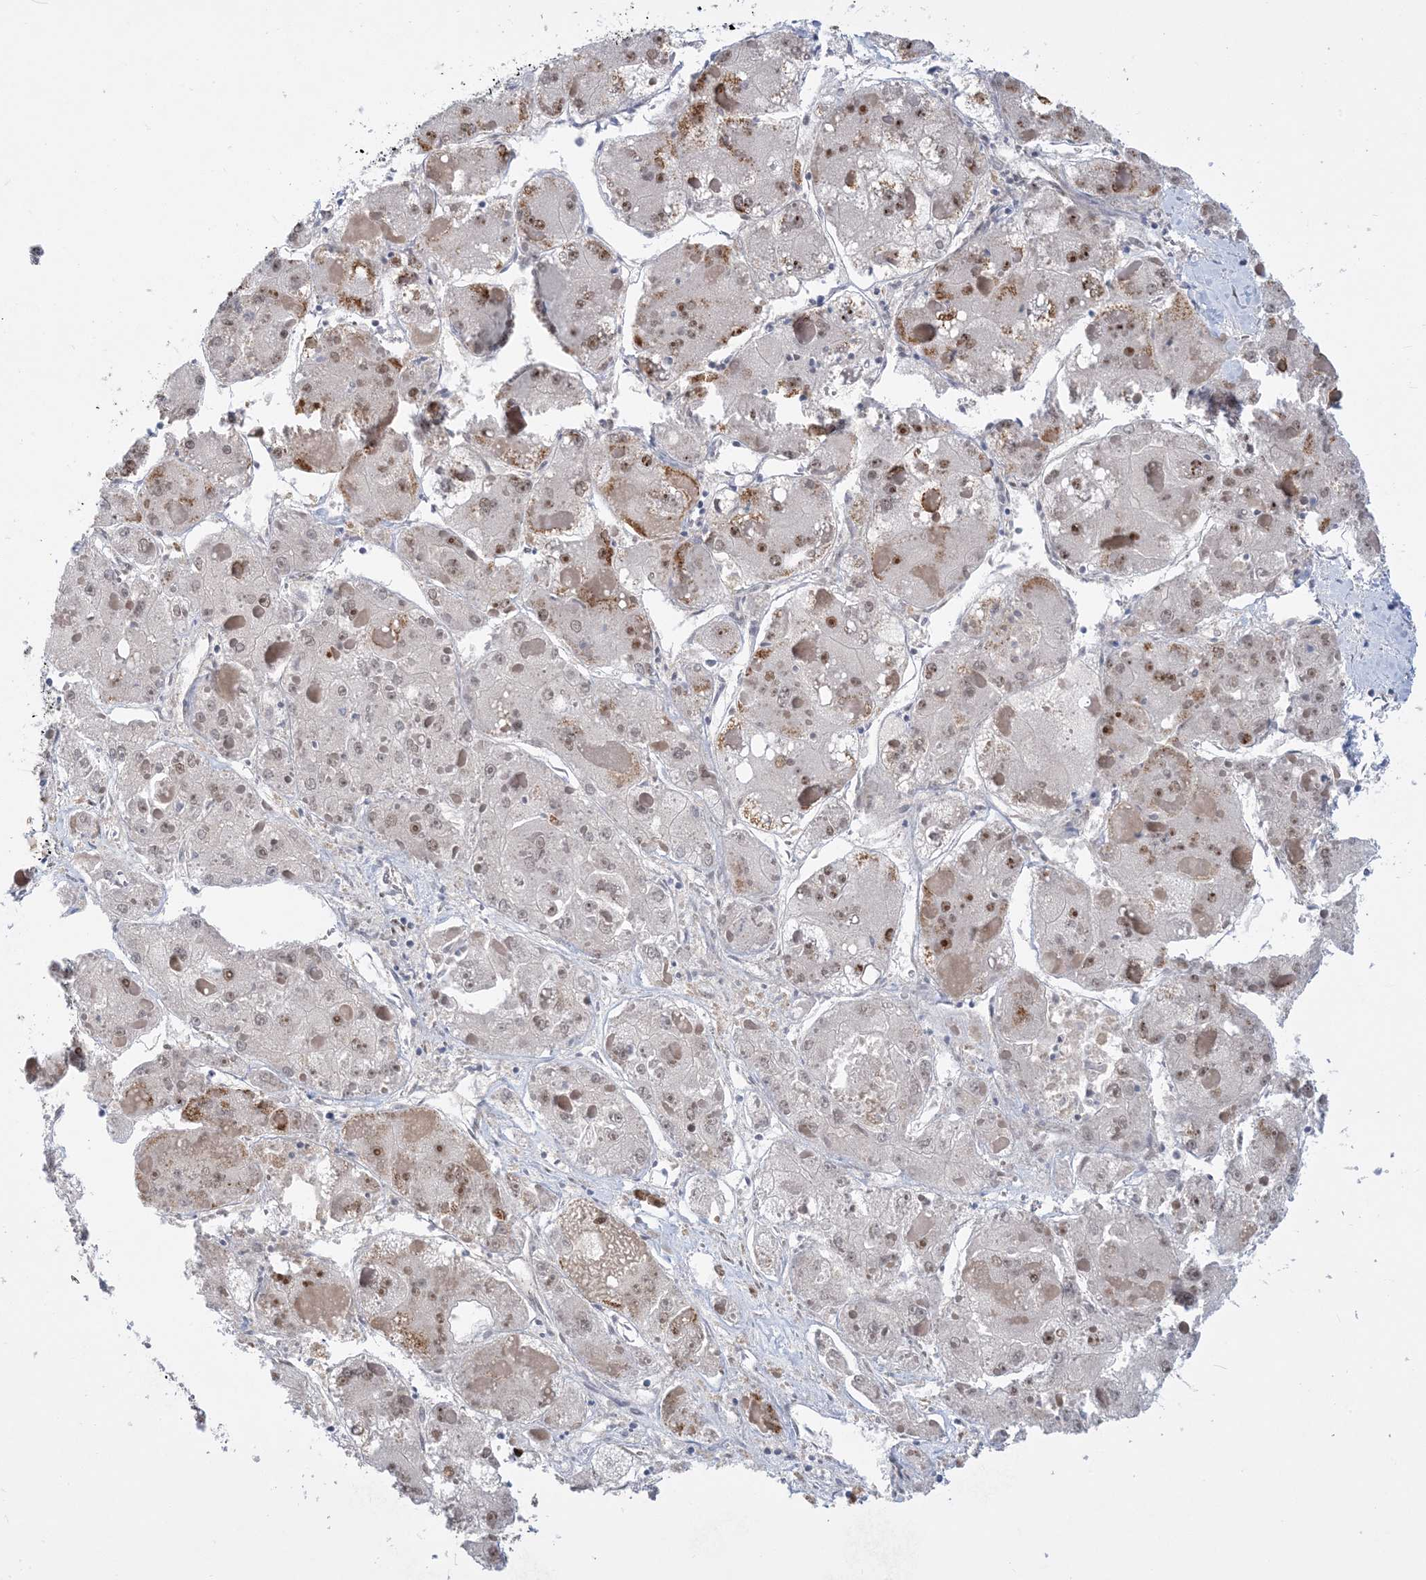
{"staining": {"intensity": "moderate", "quantity": ">75%", "location": "nuclear"}, "tissue": "liver cancer", "cell_type": "Tumor cells", "image_type": "cancer", "snomed": [{"axis": "morphology", "description": "Carcinoma, Hepatocellular, NOS"}, {"axis": "topography", "description": "Liver"}], "caption": "Immunohistochemistry (IHC) image of liver cancer stained for a protein (brown), which reveals medium levels of moderate nuclear positivity in approximately >75% of tumor cells.", "gene": "PCYT1A", "patient": {"sex": "female", "age": 73}}